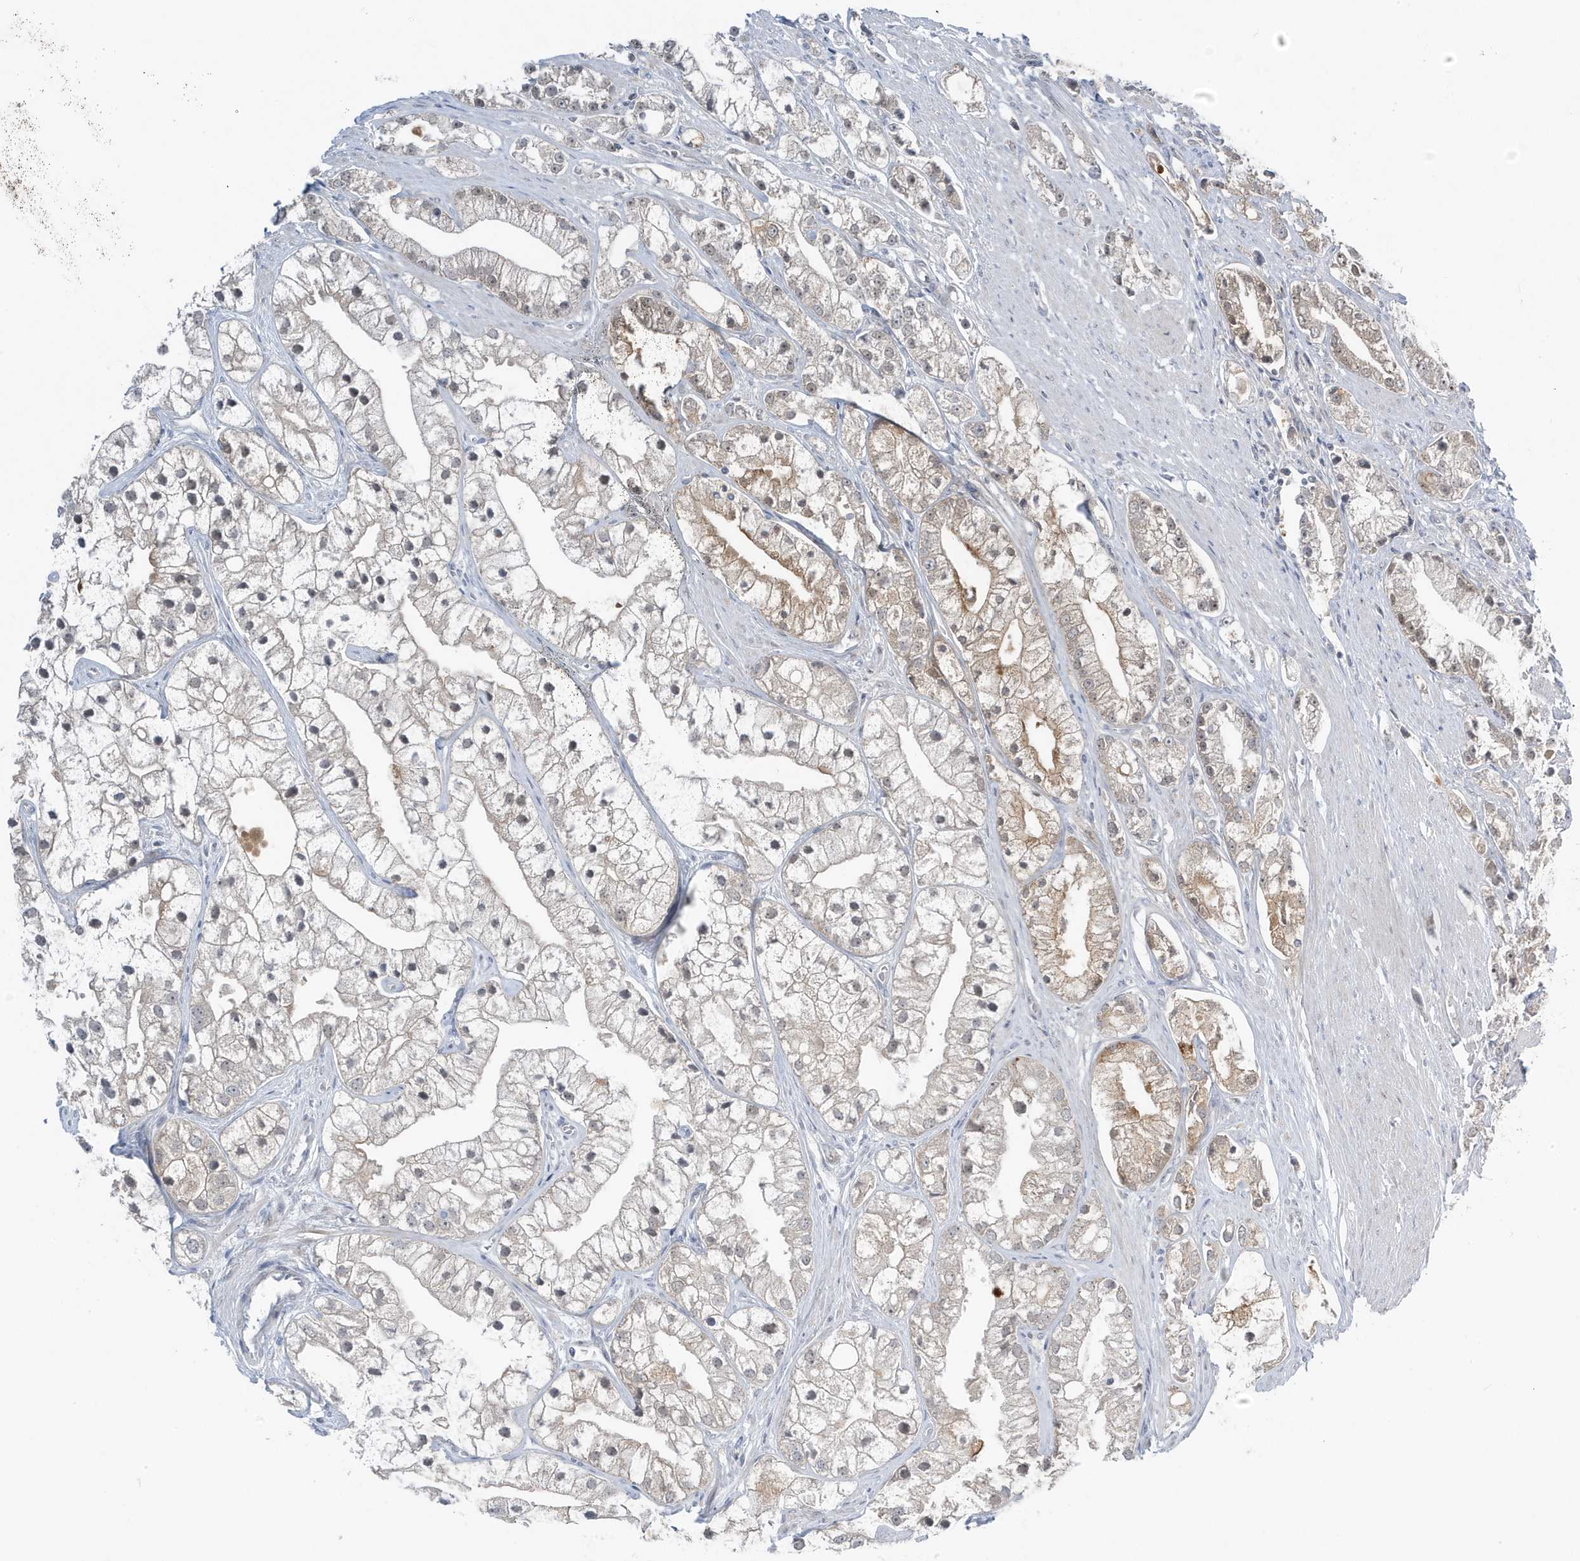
{"staining": {"intensity": "moderate", "quantity": "25%-75%", "location": "cytoplasmic/membranous"}, "tissue": "prostate cancer", "cell_type": "Tumor cells", "image_type": "cancer", "snomed": [{"axis": "morphology", "description": "Adenocarcinoma, High grade"}, {"axis": "topography", "description": "Prostate"}], "caption": "This micrograph reveals prostate cancer stained with IHC to label a protein in brown. The cytoplasmic/membranous of tumor cells show moderate positivity for the protein. Nuclei are counter-stained blue.", "gene": "TSEN15", "patient": {"sex": "male", "age": 50}}